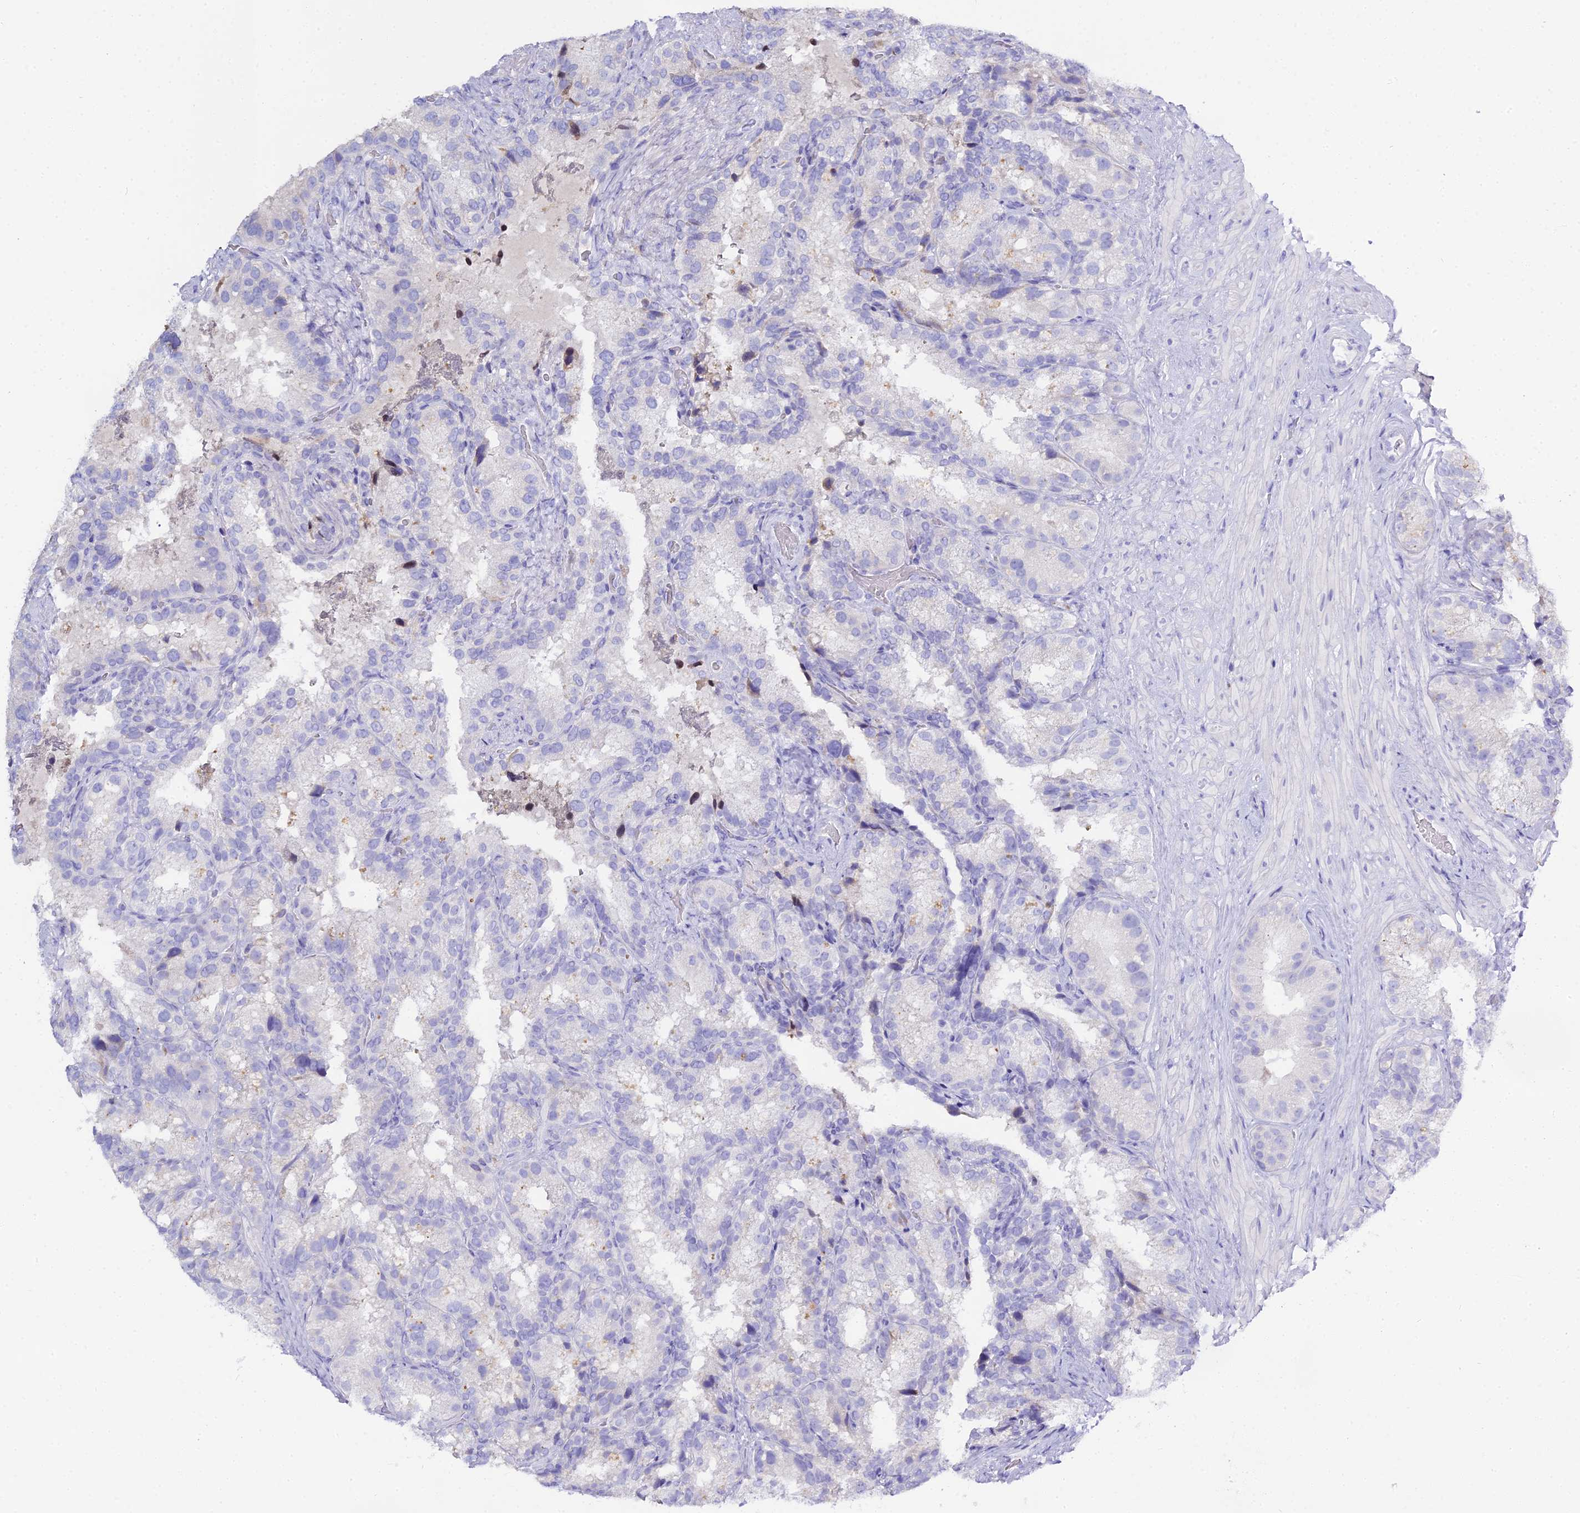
{"staining": {"intensity": "negative", "quantity": "none", "location": "none"}, "tissue": "seminal vesicle", "cell_type": "Glandular cells", "image_type": "normal", "snomed": [{"axis": "morphology", "description": "Normal tissue, NOS"}, {"axis": "topography", "description": "Seminal veicle"}], "caption": "Immunohistochemical staining of unremarkable seminal vesicle displays no significant positivity in glandular cells.", "gene": "CD5", "patient": {"sex": "male", "age": 58}}